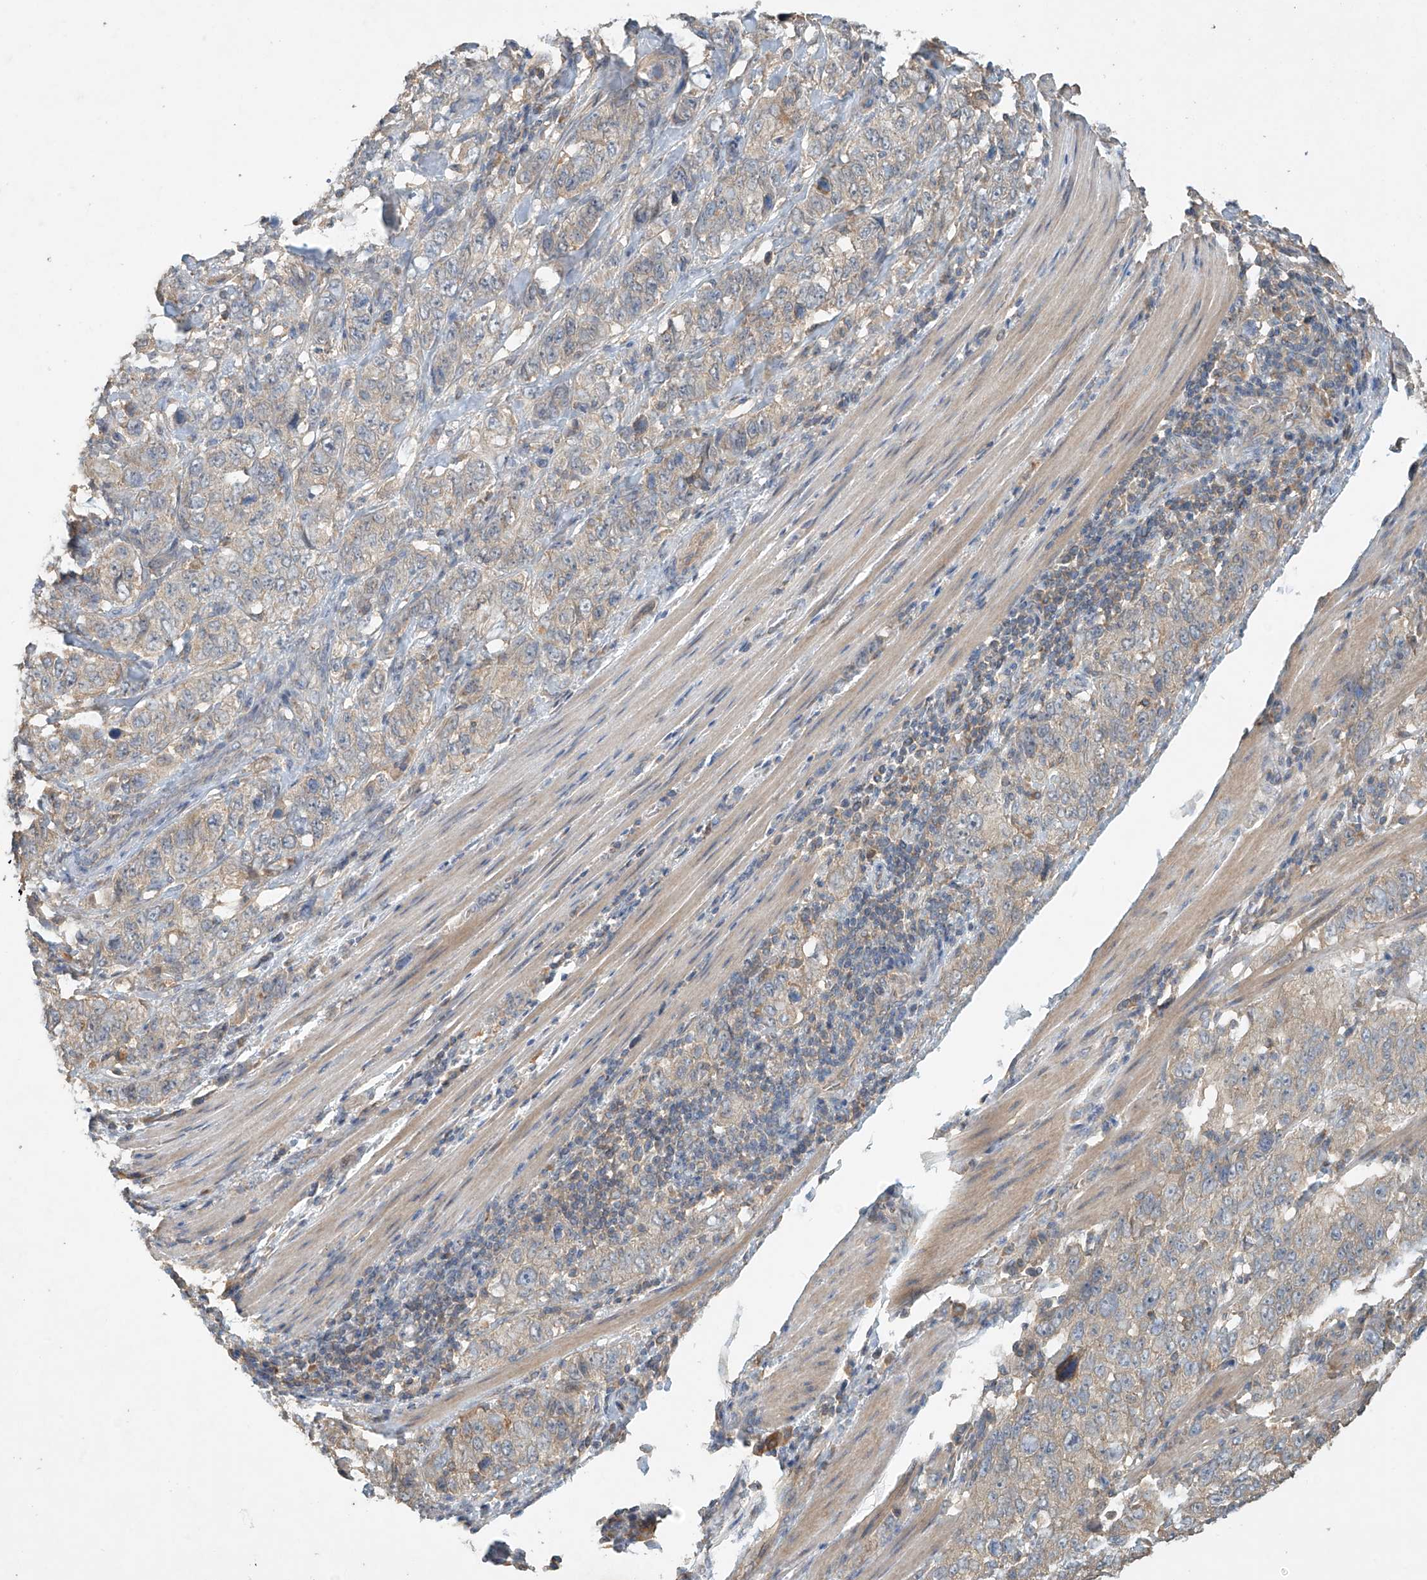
{"staining": {"intensity": "negative", "quantity": "none", "location": "none"}, "tissue": "stomach cancer", "cell_type": "Tumor cells", "image_type": "cancer", "snomed": [{"axis": "morphology", "description": "Adenocarcinoma, NOS"}, {"axis": "topography", "description": "Stomach"}], "caption": "DAB immunohistochemical staining of human adenocarcinoma (stomach) exhibits no significant staining in tumor cells.", "gene": "GNB1L", "patient": {"sex": "male", "age": 48}}